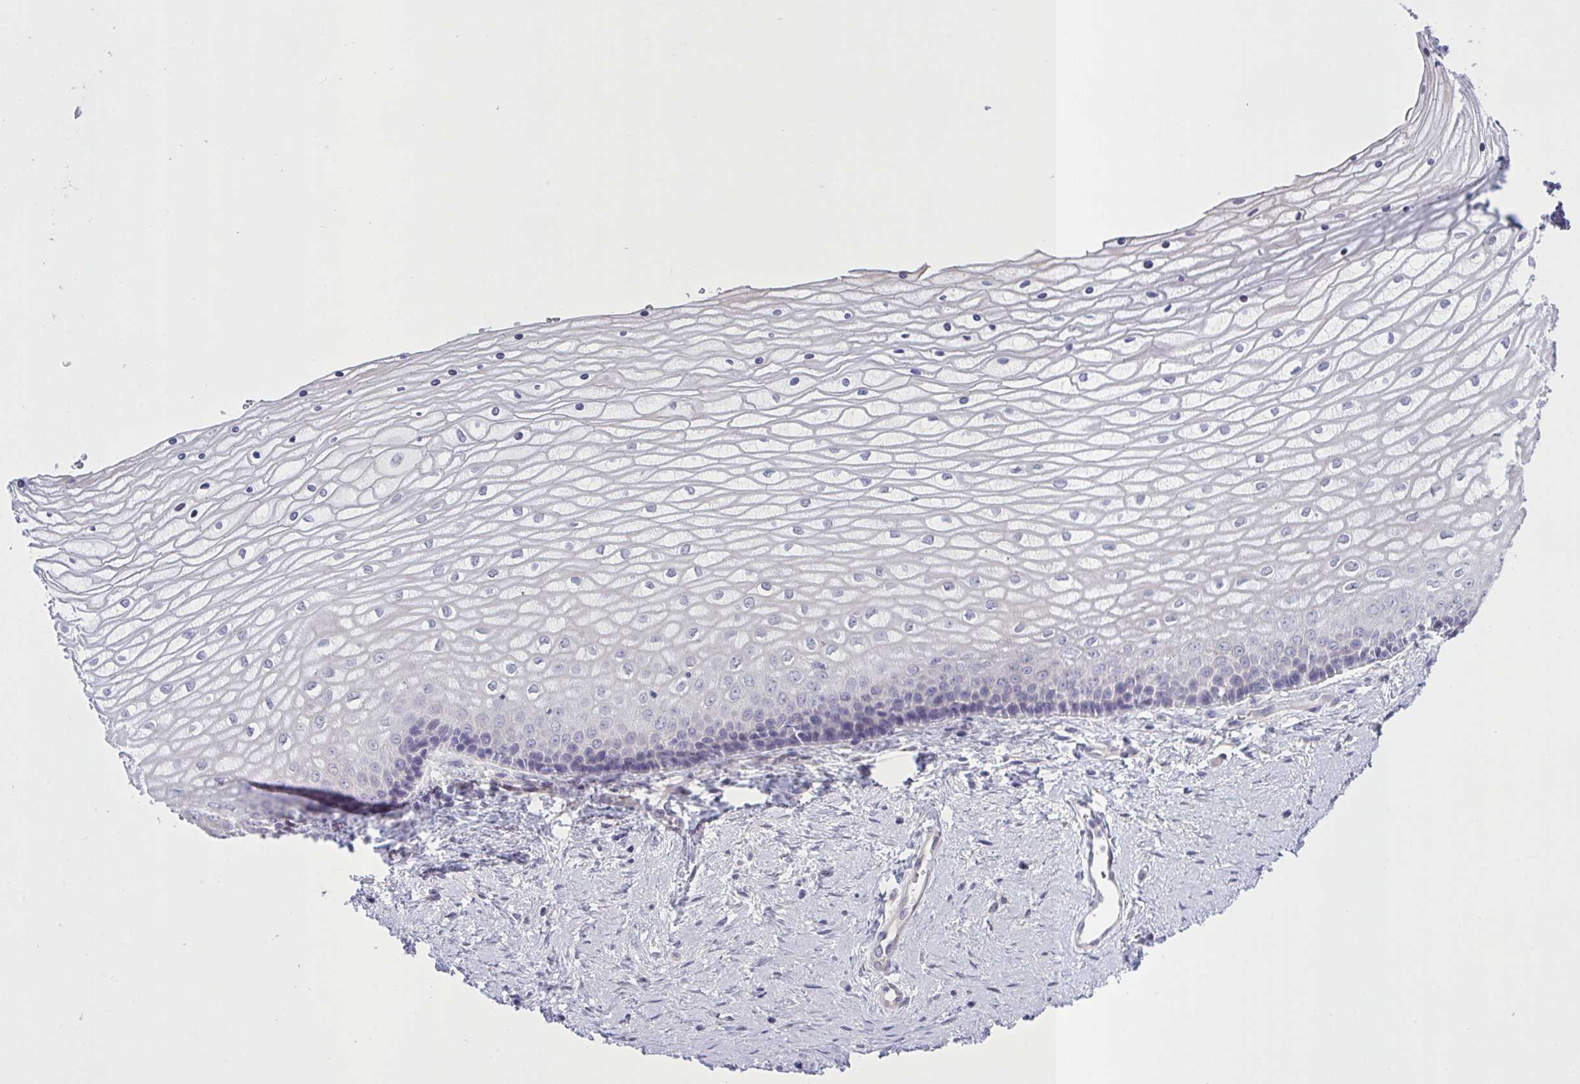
{"staining": {"intensity": "negative", "quantity": "none", "location": "none"}, "tissue": "vagina", "cell_type": "Squamous epithelial cells", "image_type": "normal", "snomed": [{"axis": "morphology", "description": "Normal tissue, NOS"}, {"axis": "topography", "description": "Vagina"}], "caption": "Immunohistochemistry image of normal human vagina stained for a protein (brown), which exhibits no positivity in squamous epithelial cells. The staining is performed using DAB brown chromogen with nuclei counter-stained in using hematoxylin.", "gene": "MRGPRX2", "patient": {"sex": "female", "age": 45}}